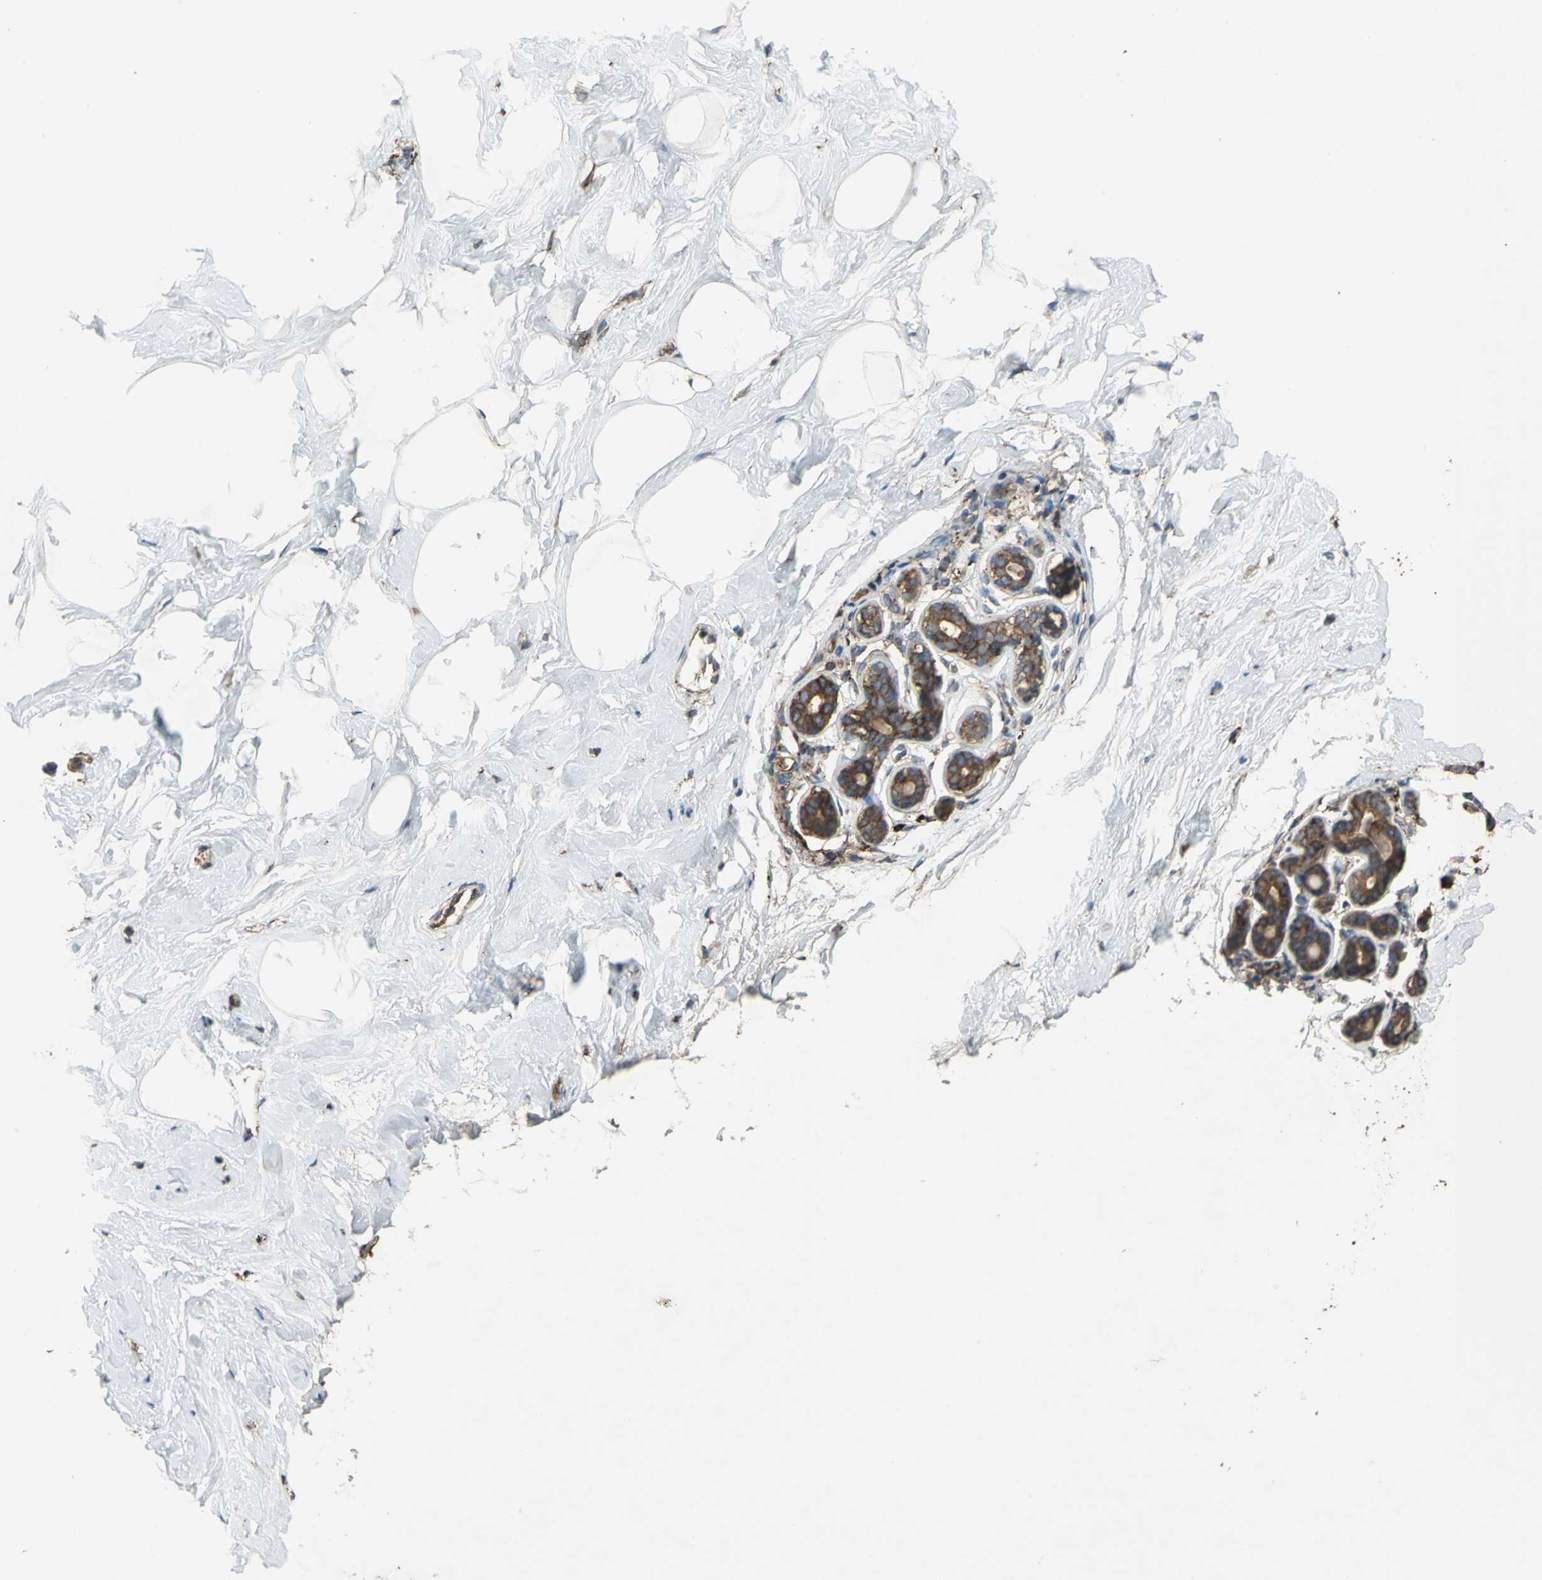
{"staining": {"intensity": "moderate", "quantity": "25%-75%", "location": "cytoplasmic/membranous"}, "tissue": "breast", "cell_type": "Adipocytes", "image_type": "normal", "snomed": [{"axis": "morphology", "description": "Normal tissue, NOS"}, {"axis": "topography", "description": "Breast"}], "caption": "Brown immunohistochemical staining in normal human breast displays moderate cytoplasmic/membranous expression in about 25%-75% of adipocytes.", "gene": "GPANK1", "patient": {"sex": "female", "age": 23}}